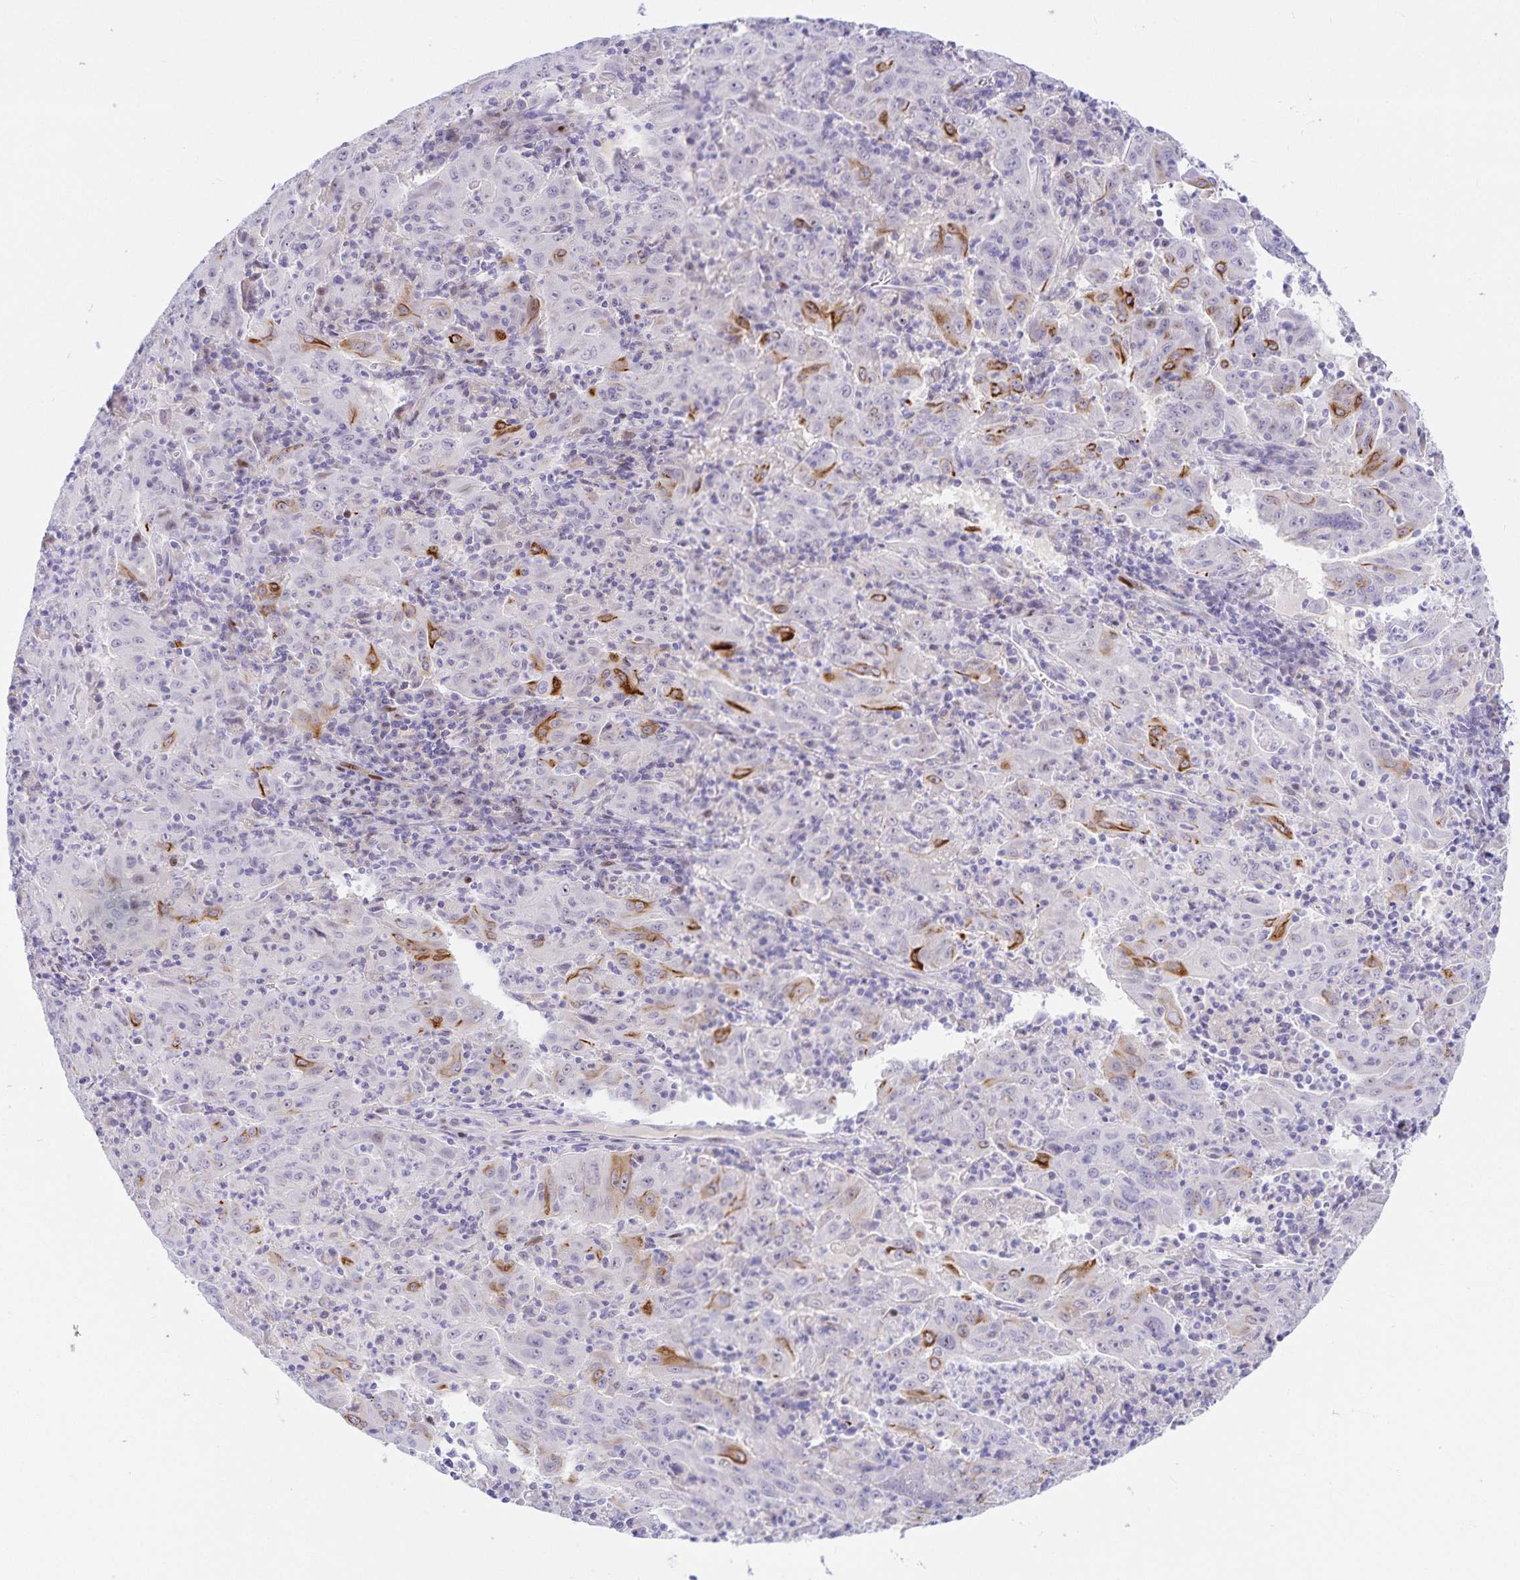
{"staining": {"intensity": "moderate", "quantity": "<25%", "location": "cytoplasmic/membranous"}, "tissue": "pancreatic cancer", "cell_type": "Tumor cells", "image_type": "cancer", "snomed": [{"axis": "morphology", "description": "Adenocarcinoma, NOS"}, {"axis": "topography", "description": "Pancreas"}], "caption": "Protein expression analysis of human adenocarcinoma (pancreatic) reveals moderate cytoplasmic/membranous expression in about <25% of tumor cells.", "gene": "KBTBD13", "patient": {"sex": "male", "age": 63}}